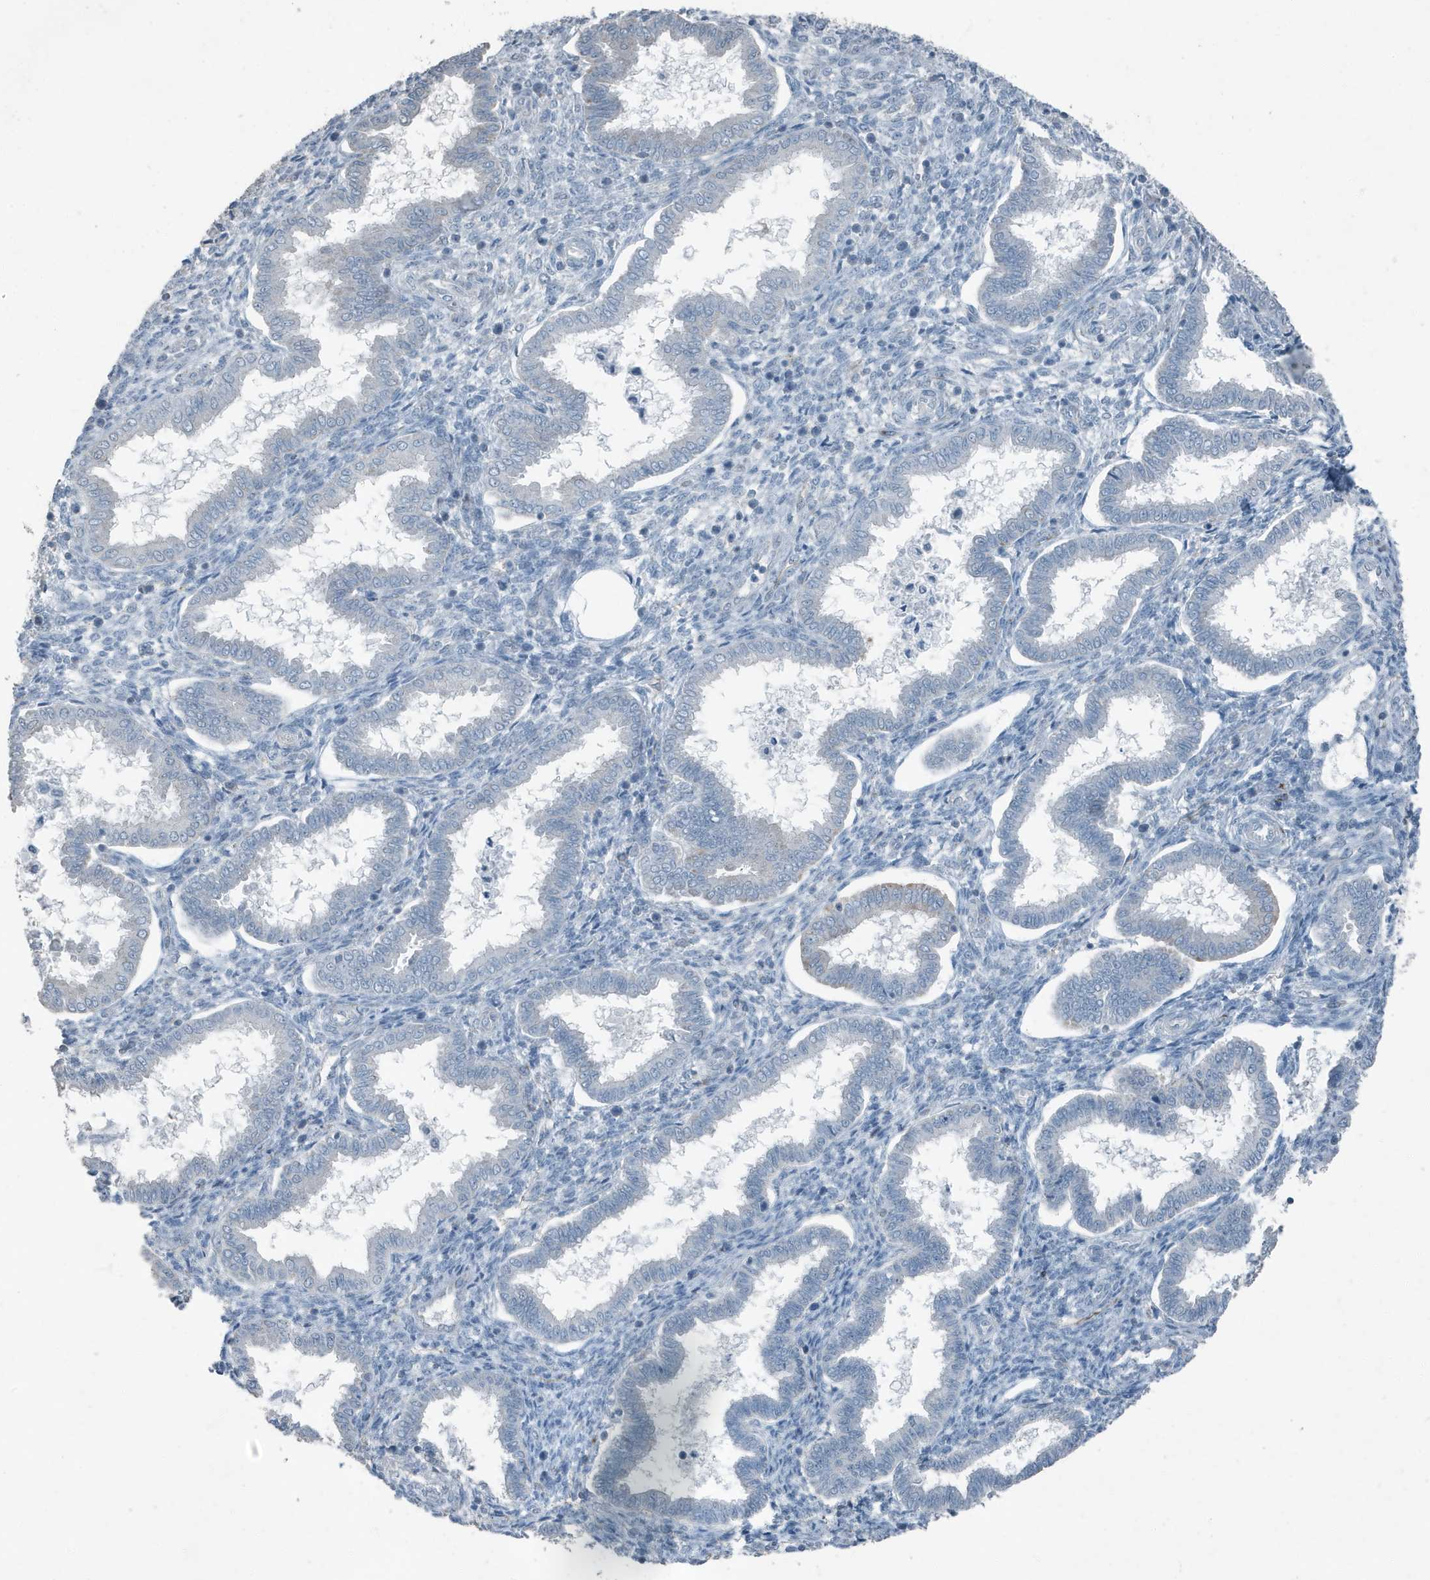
{"staining": {"intensity": "negative", "quantity": "none", "location": "none"}, "tissue": "endometrium", "cell_type": "Cells in endometrial stroma", "image_type": "normal", "snomed": [{"axis": "morphology", "description": "Normal tissue, NOS"}, {"axis": "topography", "description": "Endometrium"}], "caption": "Benign endometrium was stained to show a protein in brown. There is no significant staining in cells in endometrial stroma. The staining is performed using DAB (3,3'-diaminobenzidine) brown chromogen with nuclei counter-stained in using hematoxylin.", "gene": "FAM162A", "patient": {"sex": "female", "age": 24}}